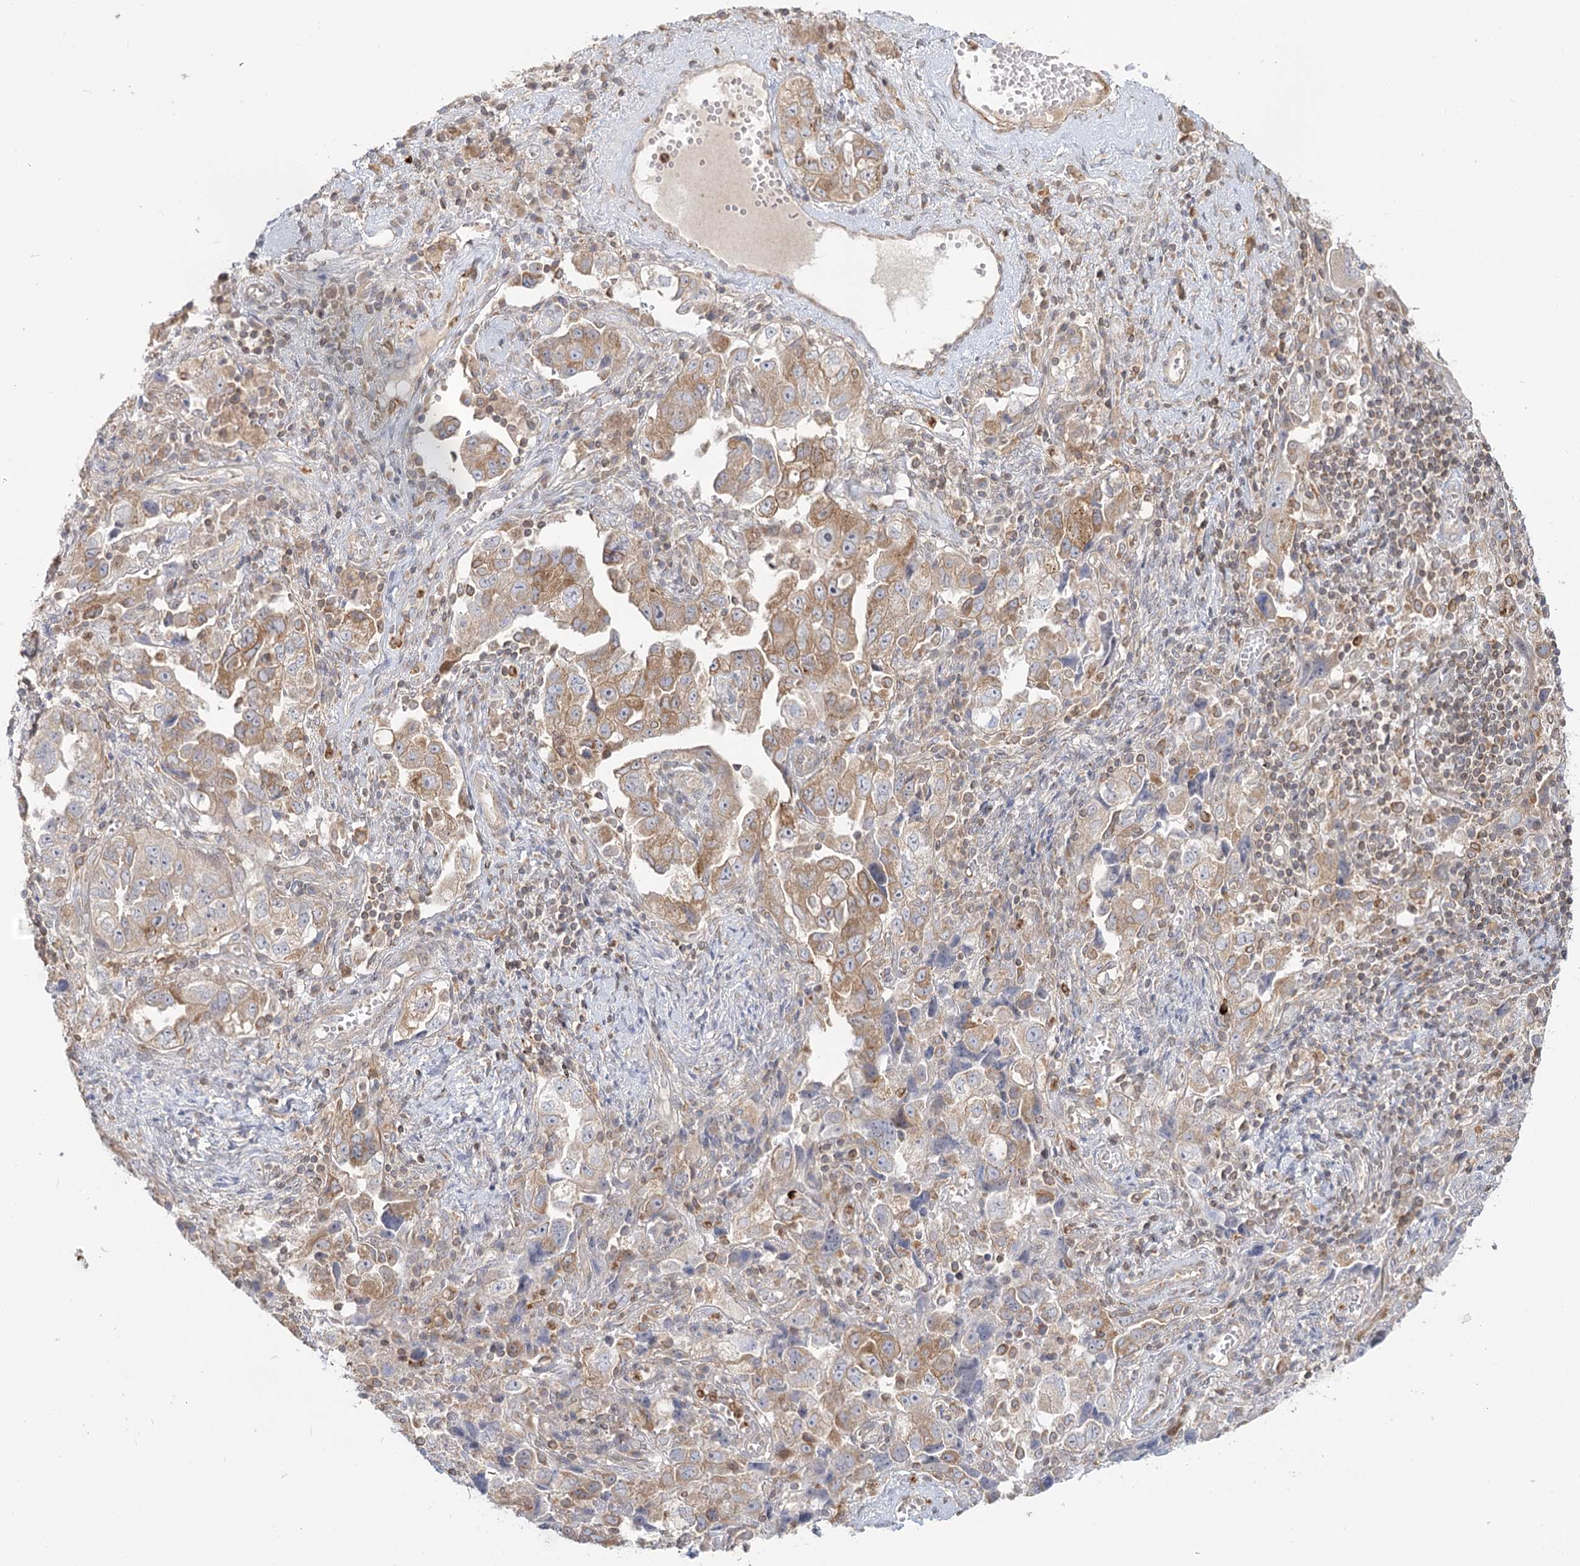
{"staining": {"intensity": "moderate", "quantity": ">75%", "location": "cytoplasmic/membranous"}, "tissue": "ovarian cancer", "cell_type": "Tumor cells", "image_type": "cancer", "snomed": [{"axis": "morphology", "description": "Carcinoma, NOS"}, {"axis": "morphology", "description": "Cystadenocarcinoma, serous, NOS"}, {"axis": "topography", "description": "Ovary"}], "caption": "The micrograph demonstrates staining of serous cystadenocarcinoma (ovarian), revealing moderate cytoplasmic/membranous protein positivity (brown color) within tumor cells.", "gene": "MTMR3", "patient": {"sex": "female", "age": 69}}